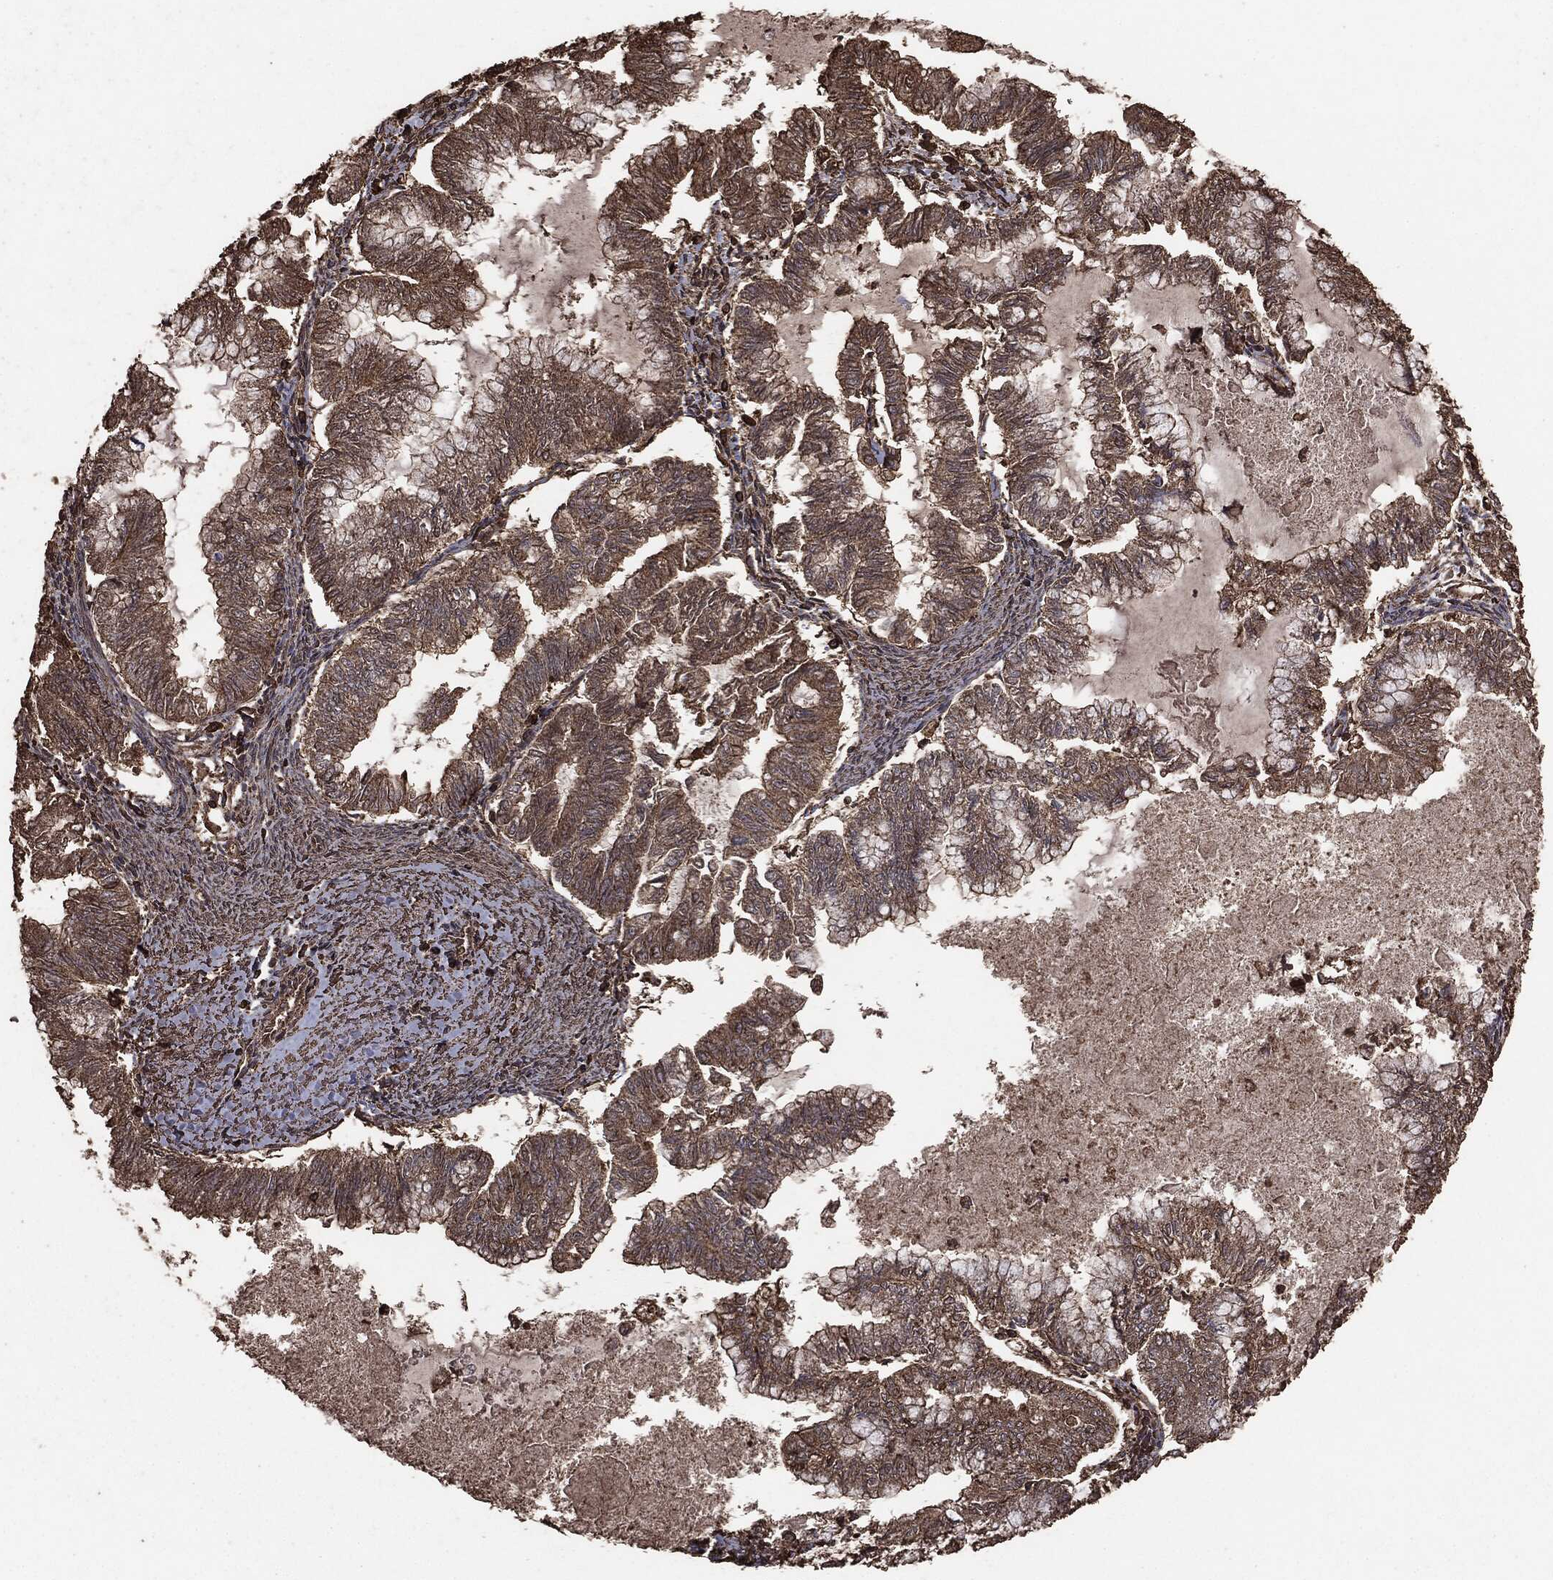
{"staining": {"intensity": "moderate", "quantity": ">75%", "location": "cytoplasmic/membranous"}, "tissue": "endometrial cancer", "cell_type": "Tumor cells", "image_type": "cancer", "snomed": [{"axis": "morphology", "description": "Adenocarcinoma, NOS"}, {"axis": "topography", "description": "Endometrium"}], "caption": "Endometrial cancer stained with a brown dye displays moderate cytoplasmic/membranous positive positivity in about >75% of tumor cells.", "gene": "MTOR", "patient": {"sex": "female", "age": 79}}